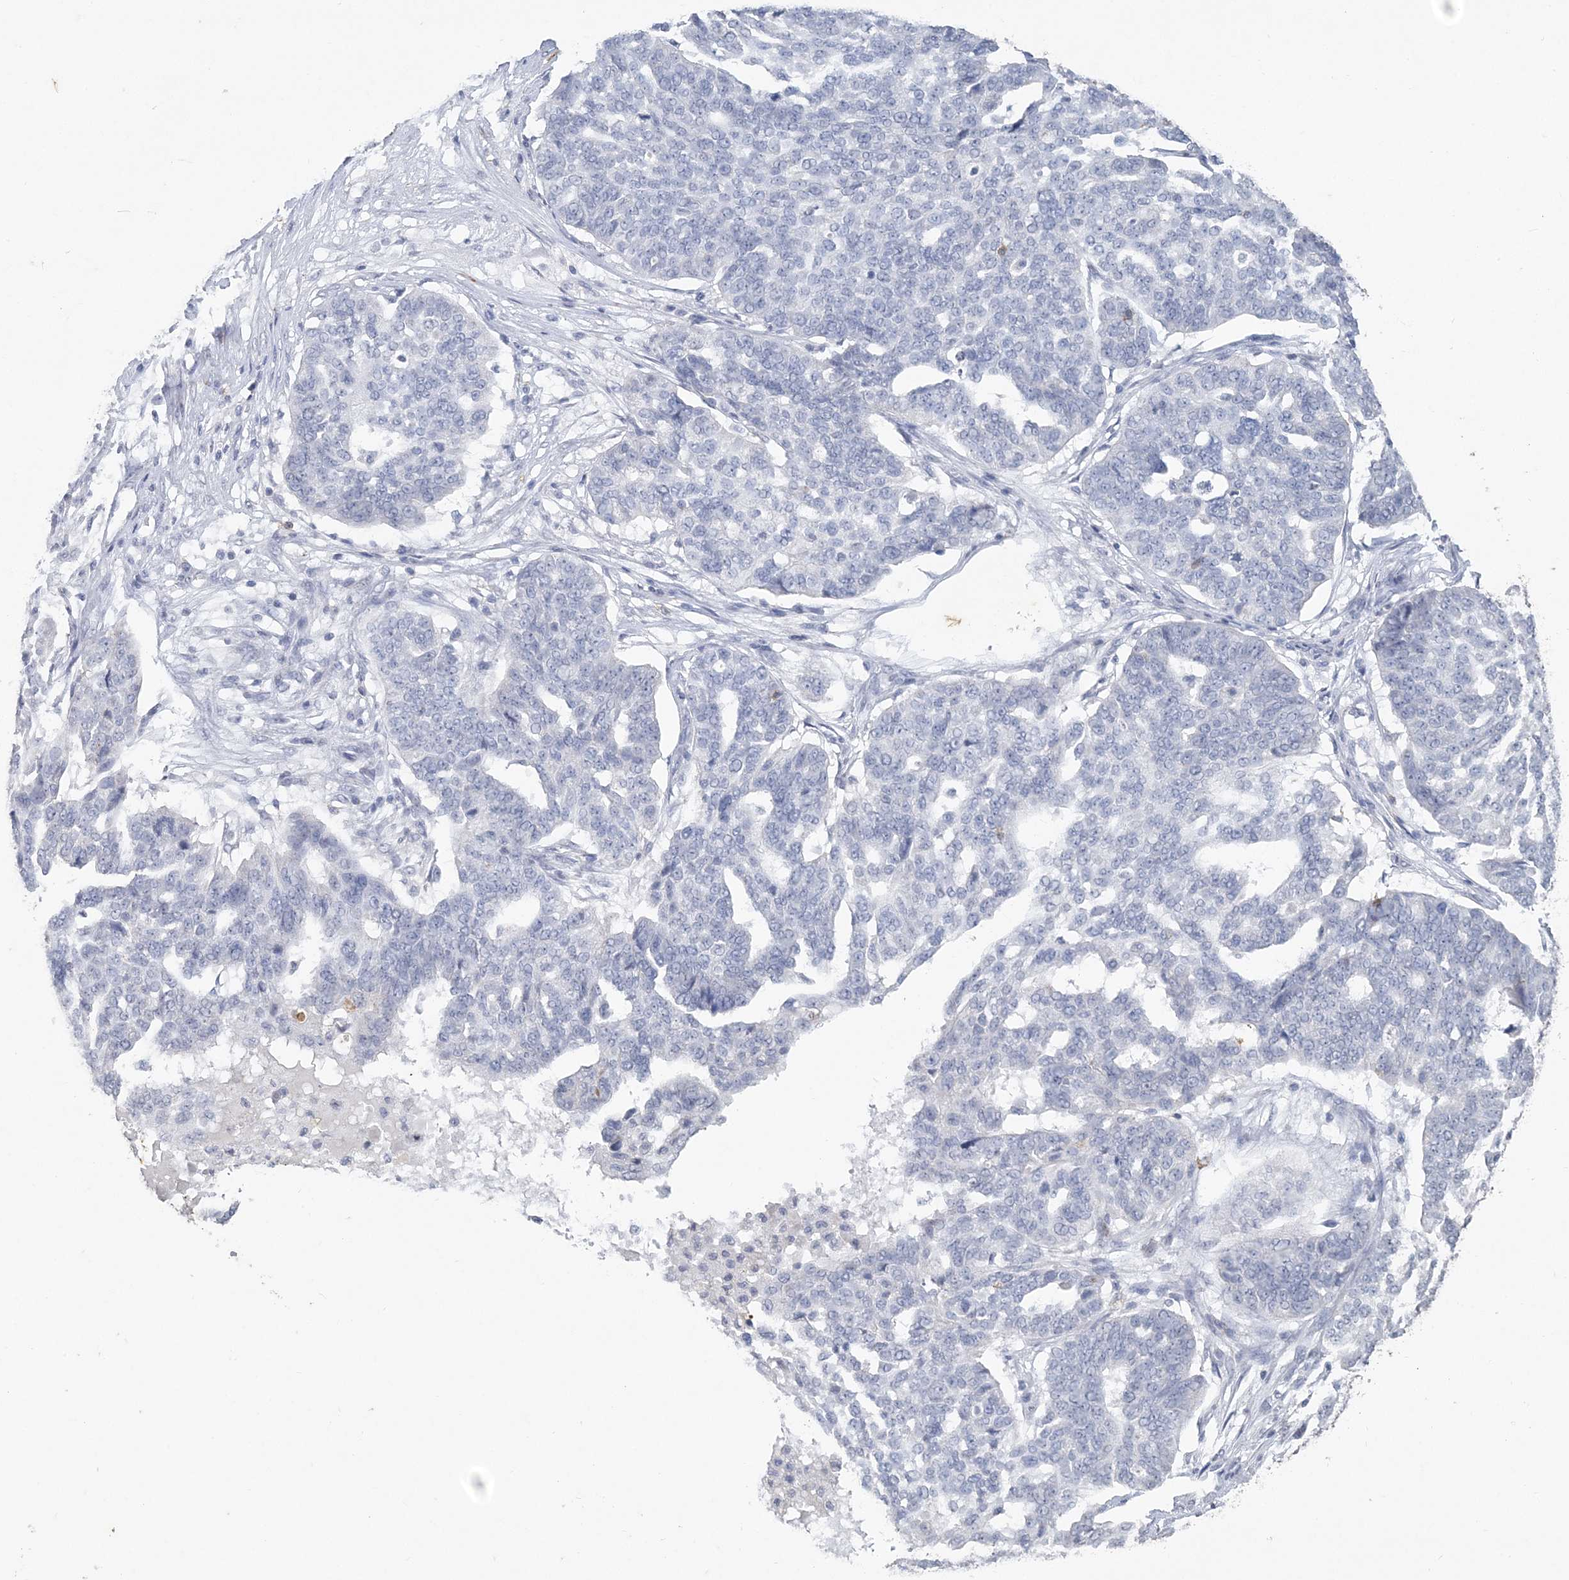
{"staining": {"intensity": "negative", "quantity": "none", "location": "none"}, "tissue": "ovarian cancer", "cell_type": "Tumor cells", "image_type": "cancer", "snomed": [{"axis": "morphology", "description": "Cystadenocarcinoma, serous, NOS"}, {"axis": "topography", "description": "Ovary"}], "caption": "Tumor cells are negative for brown protein staining in ovarian cancer.", "gene": "PDCD1", "patient": {"sex": "female", "age": 59}}